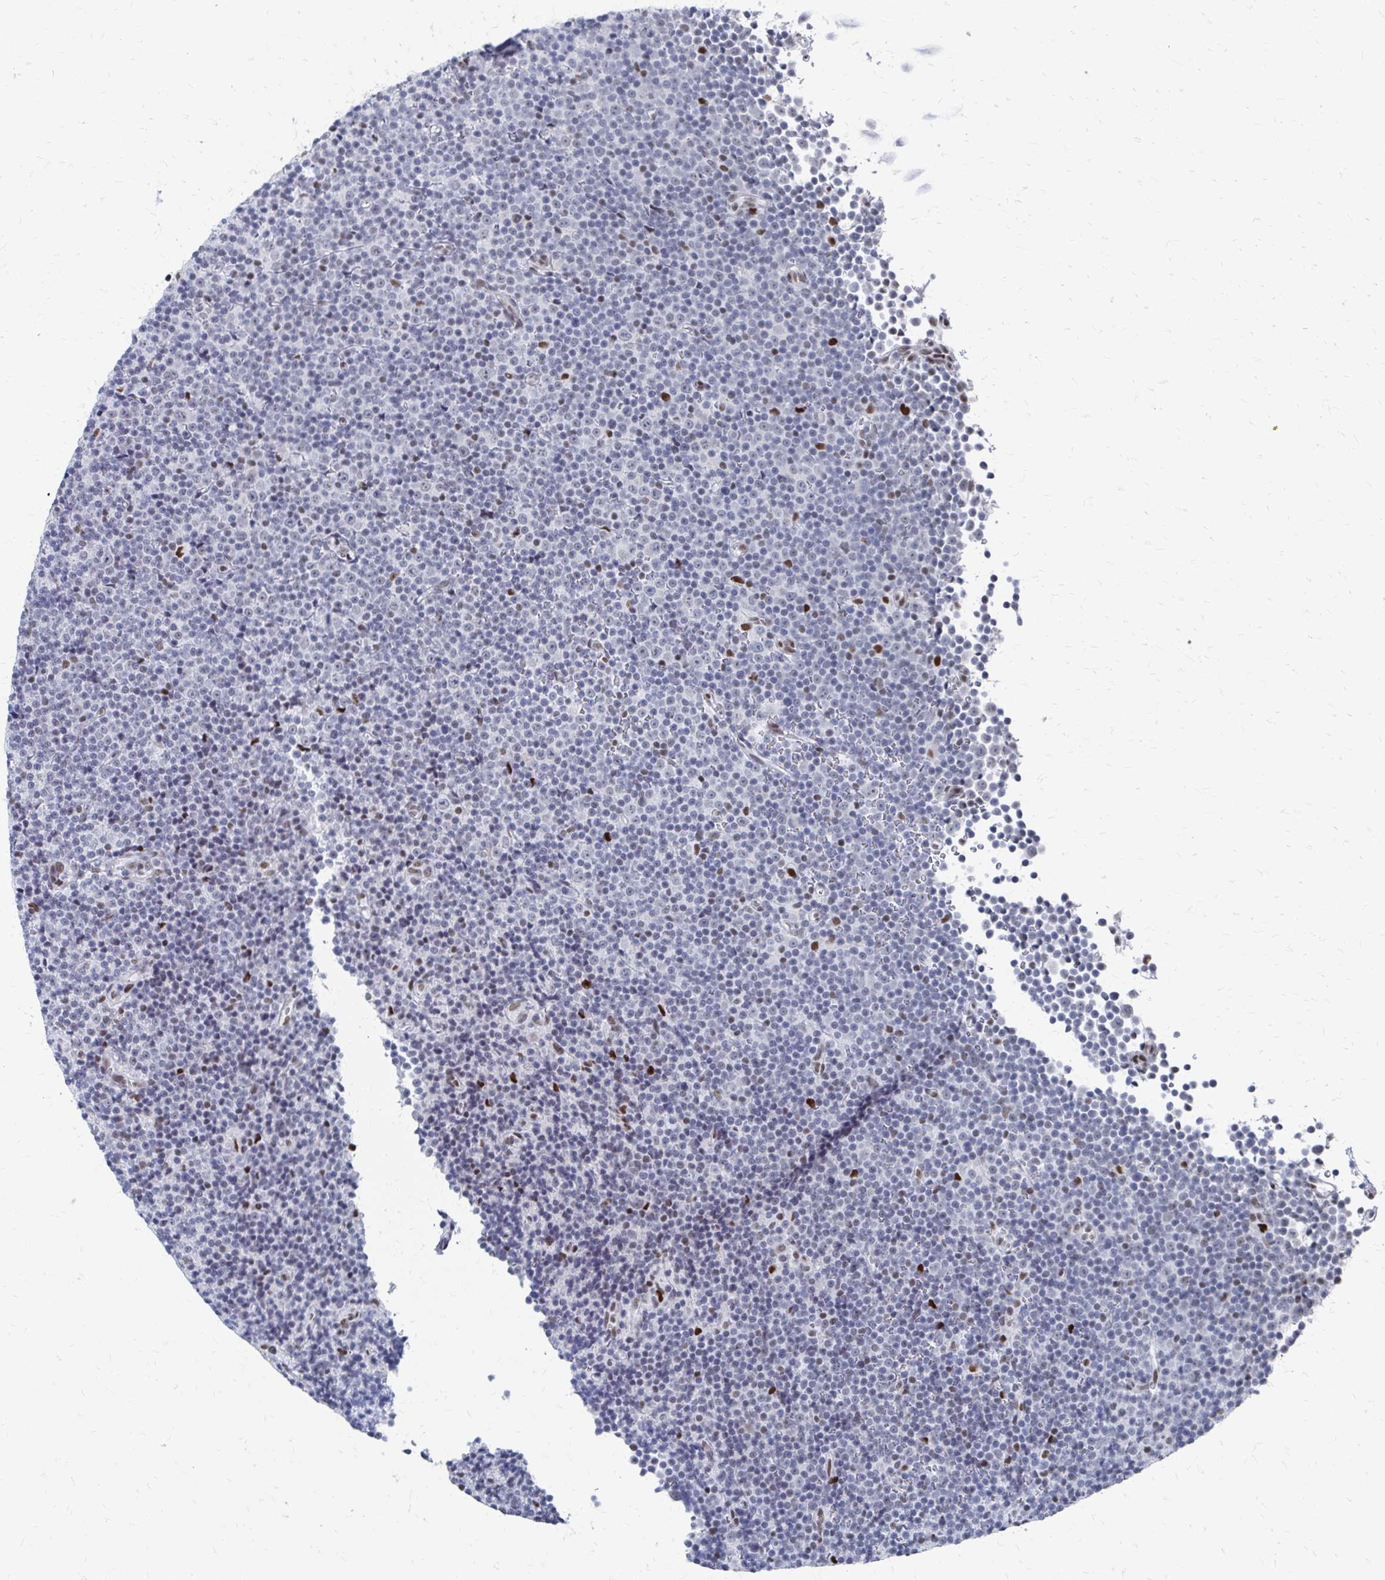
{"staining": {"intensity": "negative", "quantity": "none", "location": "none"}, "tissue": "lymphoma", "cell_type": "Tumor cells", "image_type": "cancer", "snomed": [{"axis": "morphology", "description": "Malignant lymphoma, non-Hodgkin's type, Low grade"}, {"axis": "topography", "description": "Lymph node"}], "caption": "Tumor cells show no significant protein staining in malignant lymphoma, non-Hodgkin's type (low-grade).", "gene": "CDIN1", "patient": {"sex": "female", "age": 67}}